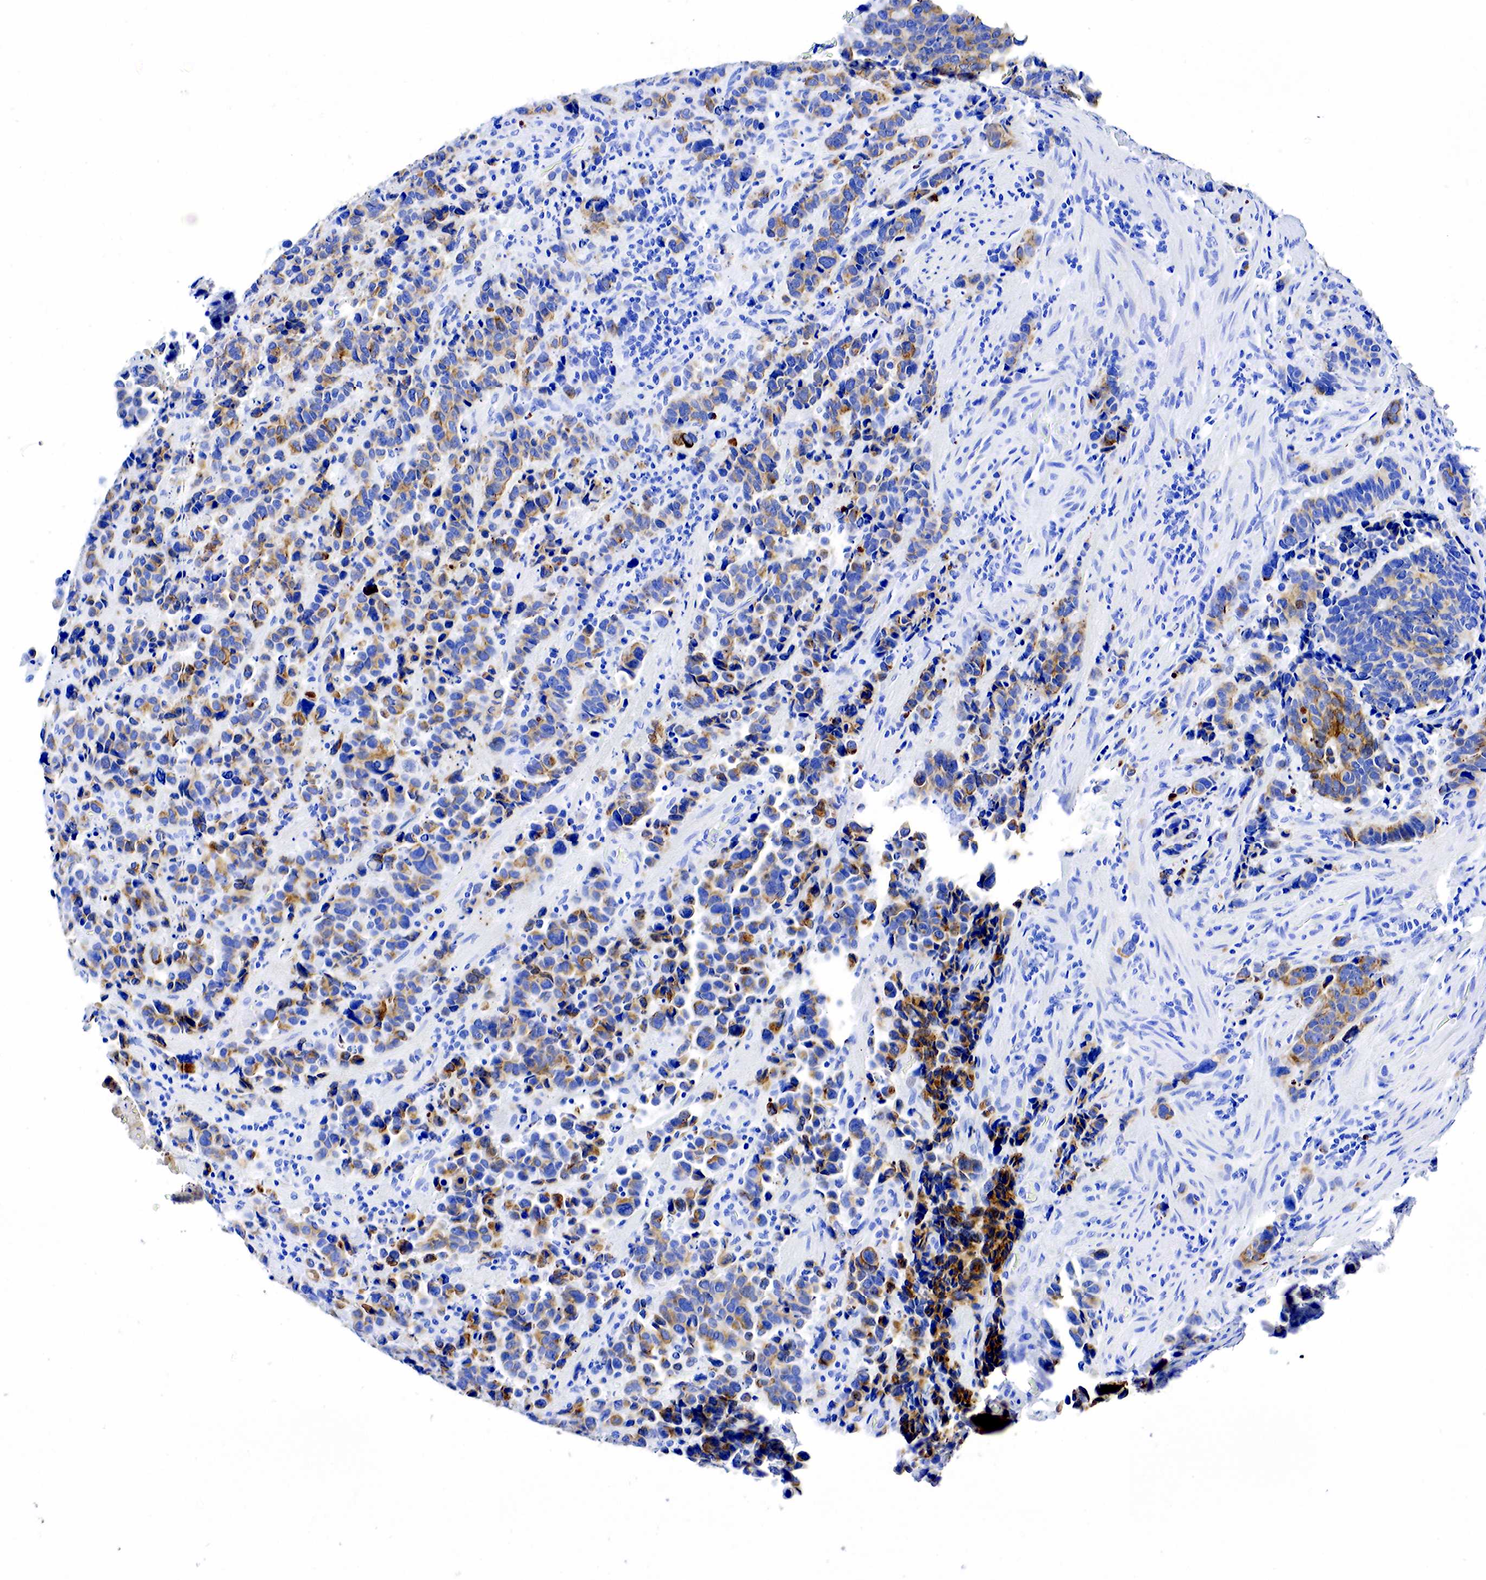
{"staining": {"intensity": "moderate", "quantity": "25%-75%", "location": "cytoplasmic/membranous"}, "tissue": "stomach cancer", "cell_type": "Tumor cells", "image_type": "cancer", "snomed": [{"axis": "morphology", "description": "Adenocarcinoma, NOS"}, {"axis": "topography", "description": "Stomach, upper"}], "caption": "The immunohistochemical stain highlights moderate cytoplasmic/membranous expression in tumor cells of stomach cancer (adenocarcinoma) tissue.", "gene": "KRT7", "patient": {"sex": "male", "age": 71}}